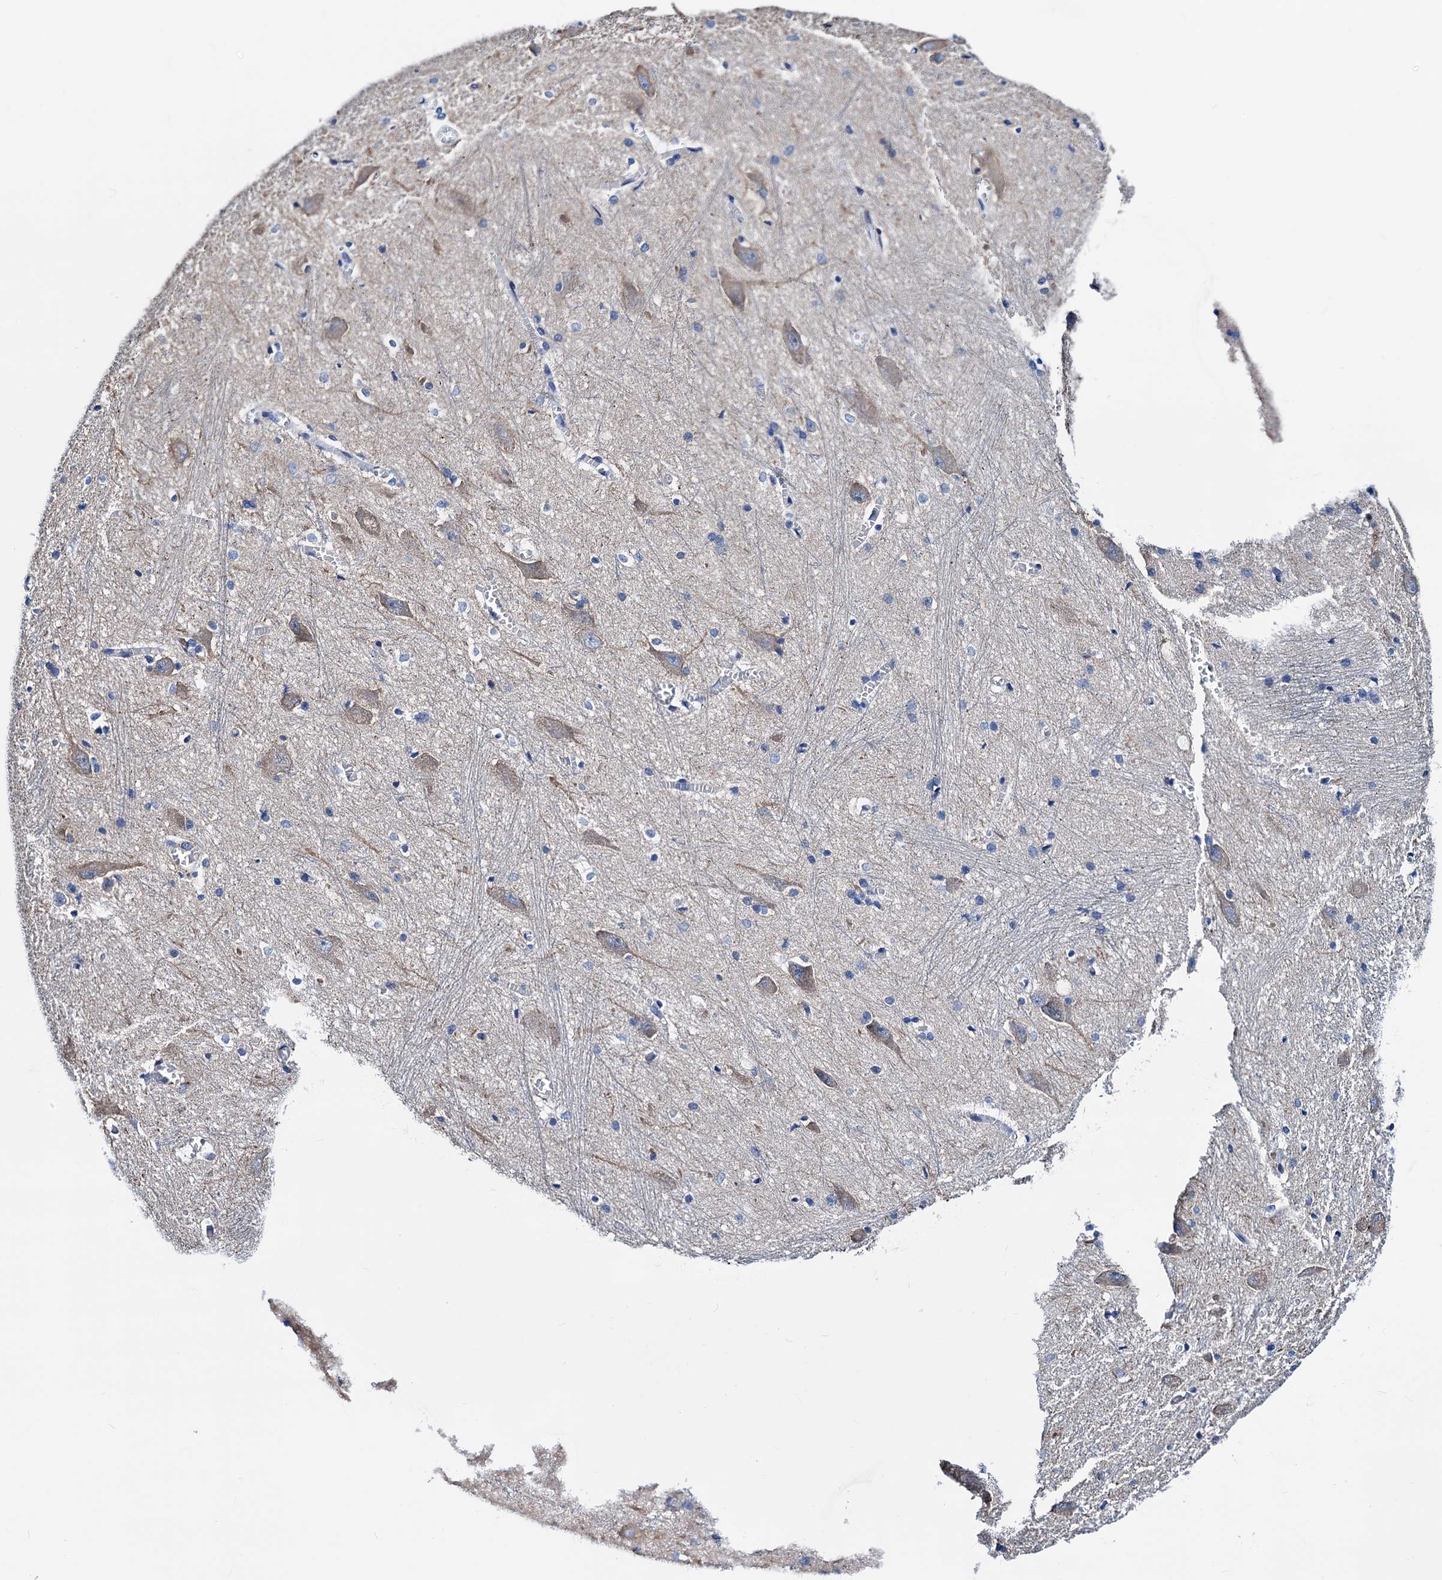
{"staining": {"intensity": "negative", "quantity": "none", "location": "none"}, "tissue": "caudate", "cell_type": "Glial cells", "image_type": "normal", "snomed": [{"axis": "morphology", "description": "Normal tissue, NOS"}, {"axis": "topography", "description": "Lateral ventricle wall"}], "caption": "Protein analysis of unremarkable caudate reveals no significant staining in glial cells. Brightfield microscopy of IHC stained with DAB (brown) and hematoxylin (blue), captured at high magnification.", "gene": "GCOM1", "patient": {"sex": "male", "age": 37}}